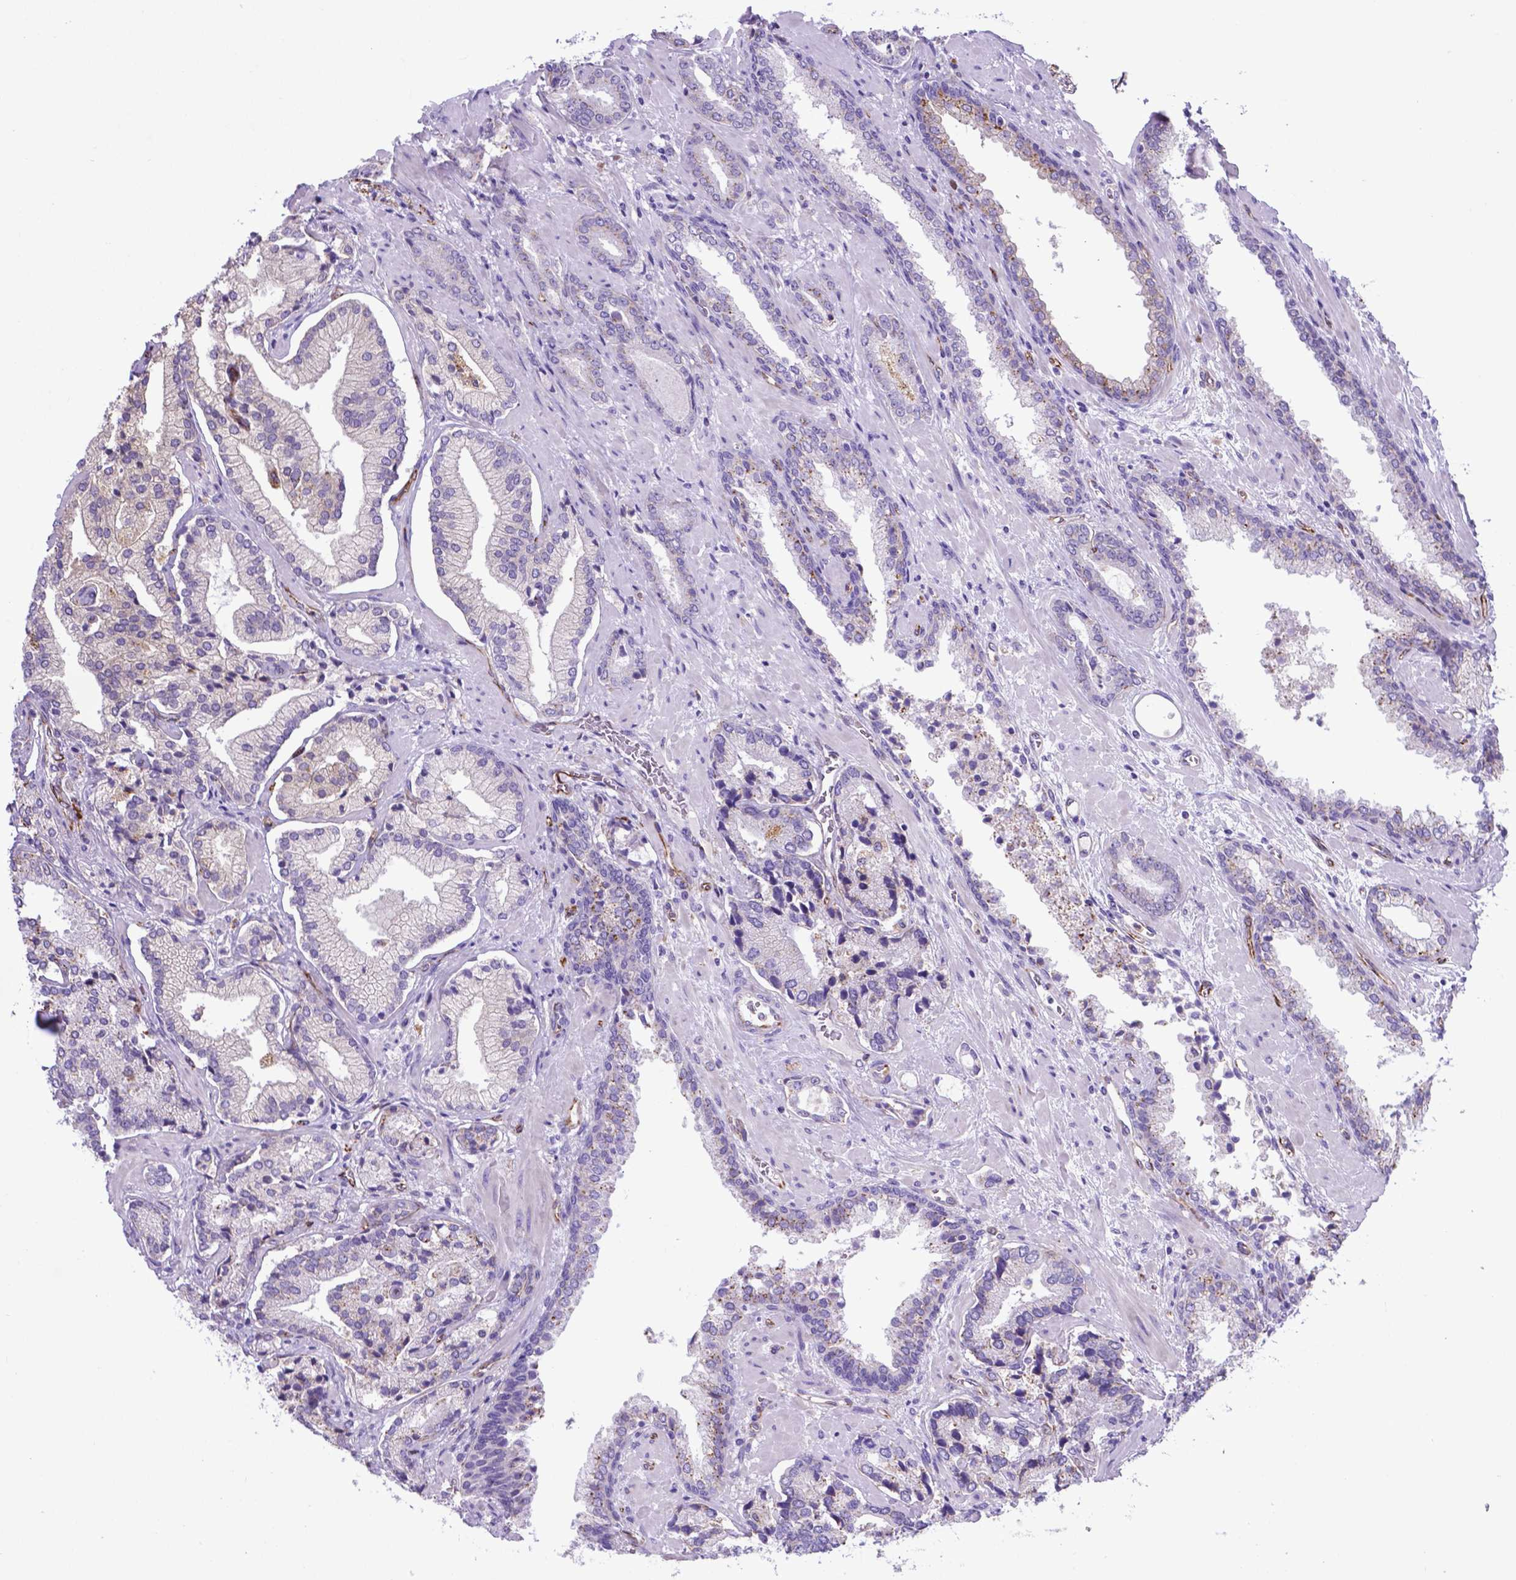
{"staining": {"intensity": "negative", "quantity": "none", "location": "none"}, "tissue": "prostate cancer", "cell_type": "Tumor cells", "image_type": "cancer", "snomed": [{"axis": "morphology", "description": "Adenocarcinoma, Low grade"}, {"axis": "topography", "description": "Prostate"}], "caption": "IHC histopathology image of neoplastic tissue: human low-grade adenocarcinoma (prostate) stained with DAB shows no significant protein expression in tumor cells. (DAB (3,3'-diaminobenzidine) immunohistochemistry visualized using brightfield microscopy, high magnification).", "gene": "LZTR1", "patient": {"sex": "male", "age": 61}}